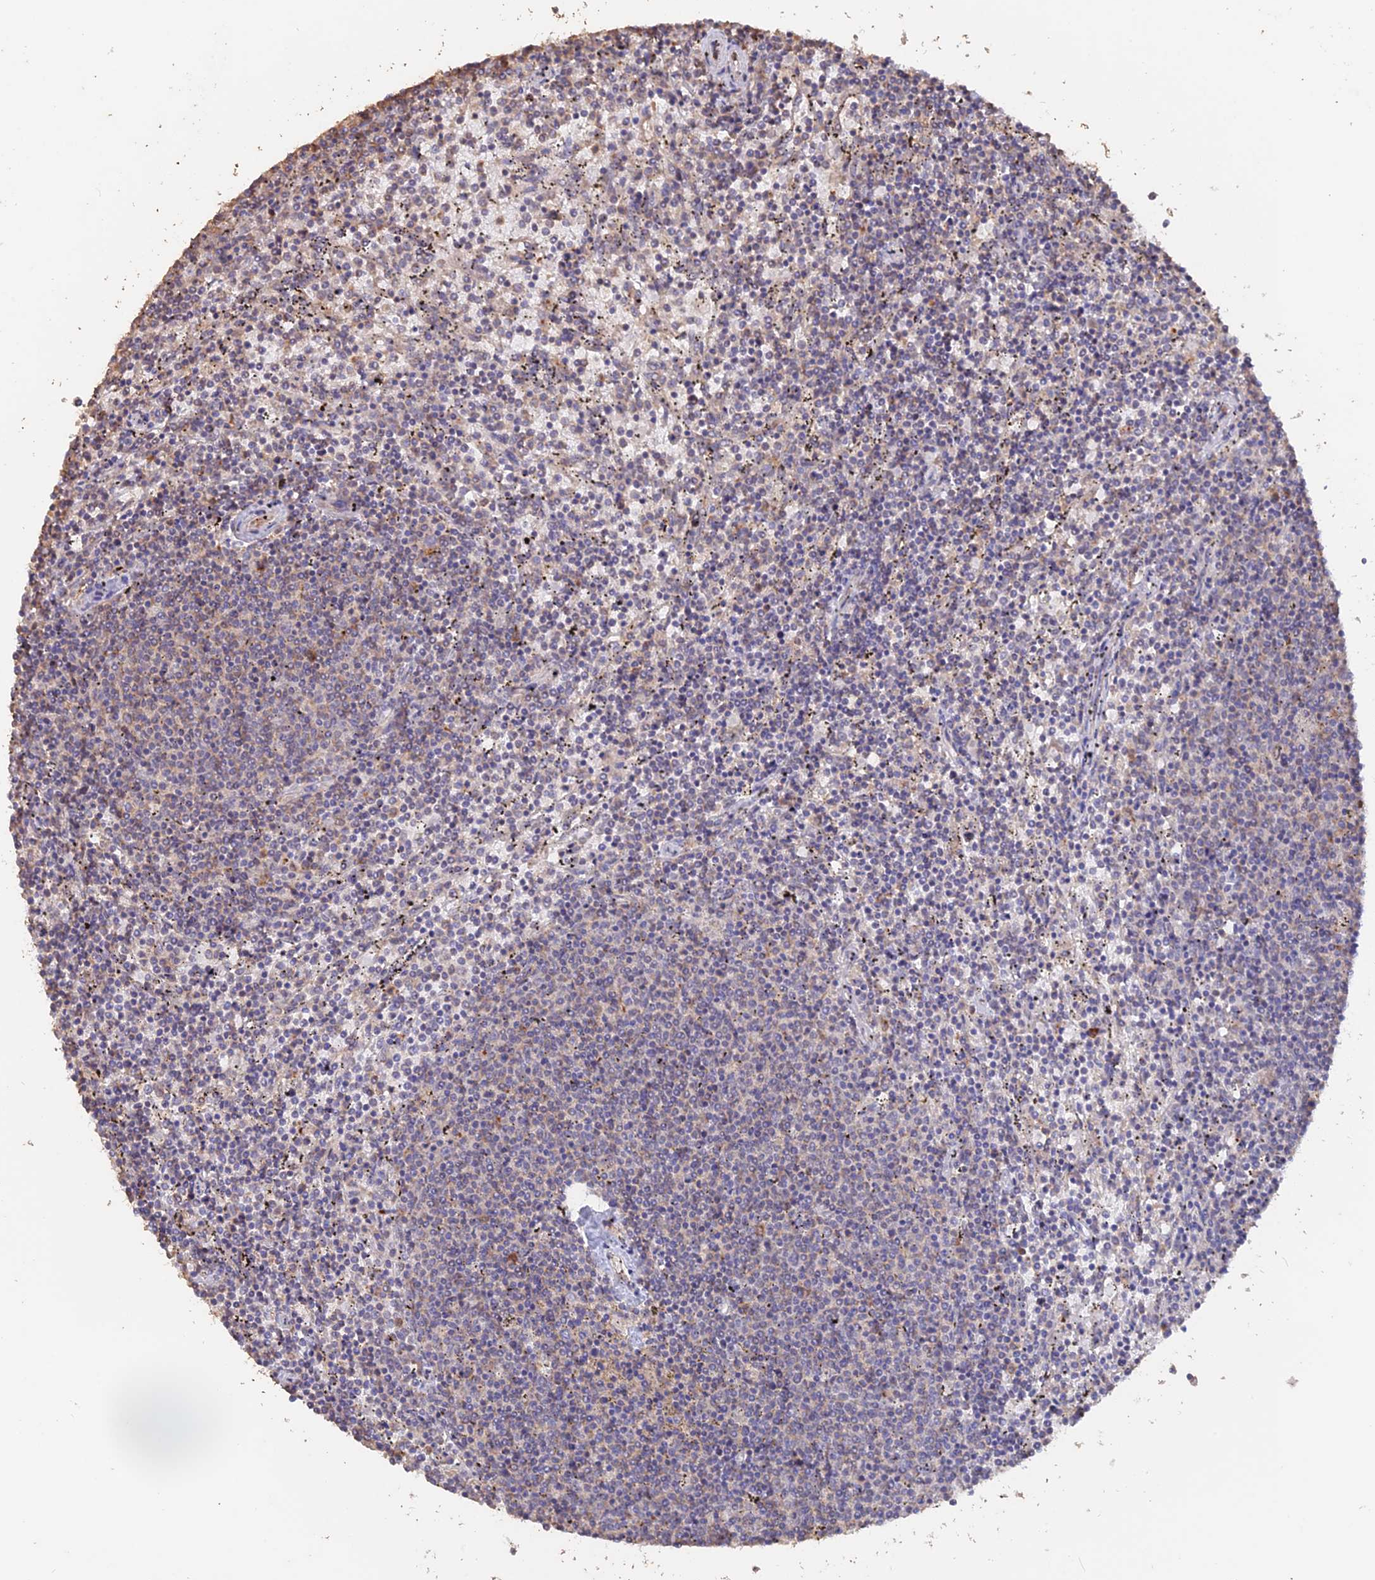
{"staining": {"intensity": "negative", "quantity": "none", "location": "none"}, "tissue": "lymphoma", "cell_type": "Tumor cells", "image_type": "cancer", "snomed": [{"axis": "morphology", "description": "Malignant lymphoma, non-Hodgkin's type, Low grade"}, {"axis": "topography", "description": "Spleen"}], "caption": "Immunohistochemistry micrograph of neoplastic tissue: human lymphoma stained with DAB shows no significant protein expression in tumor cells.", "gene": "LAYN", "patient": {"sex": "female", "age": 50}}